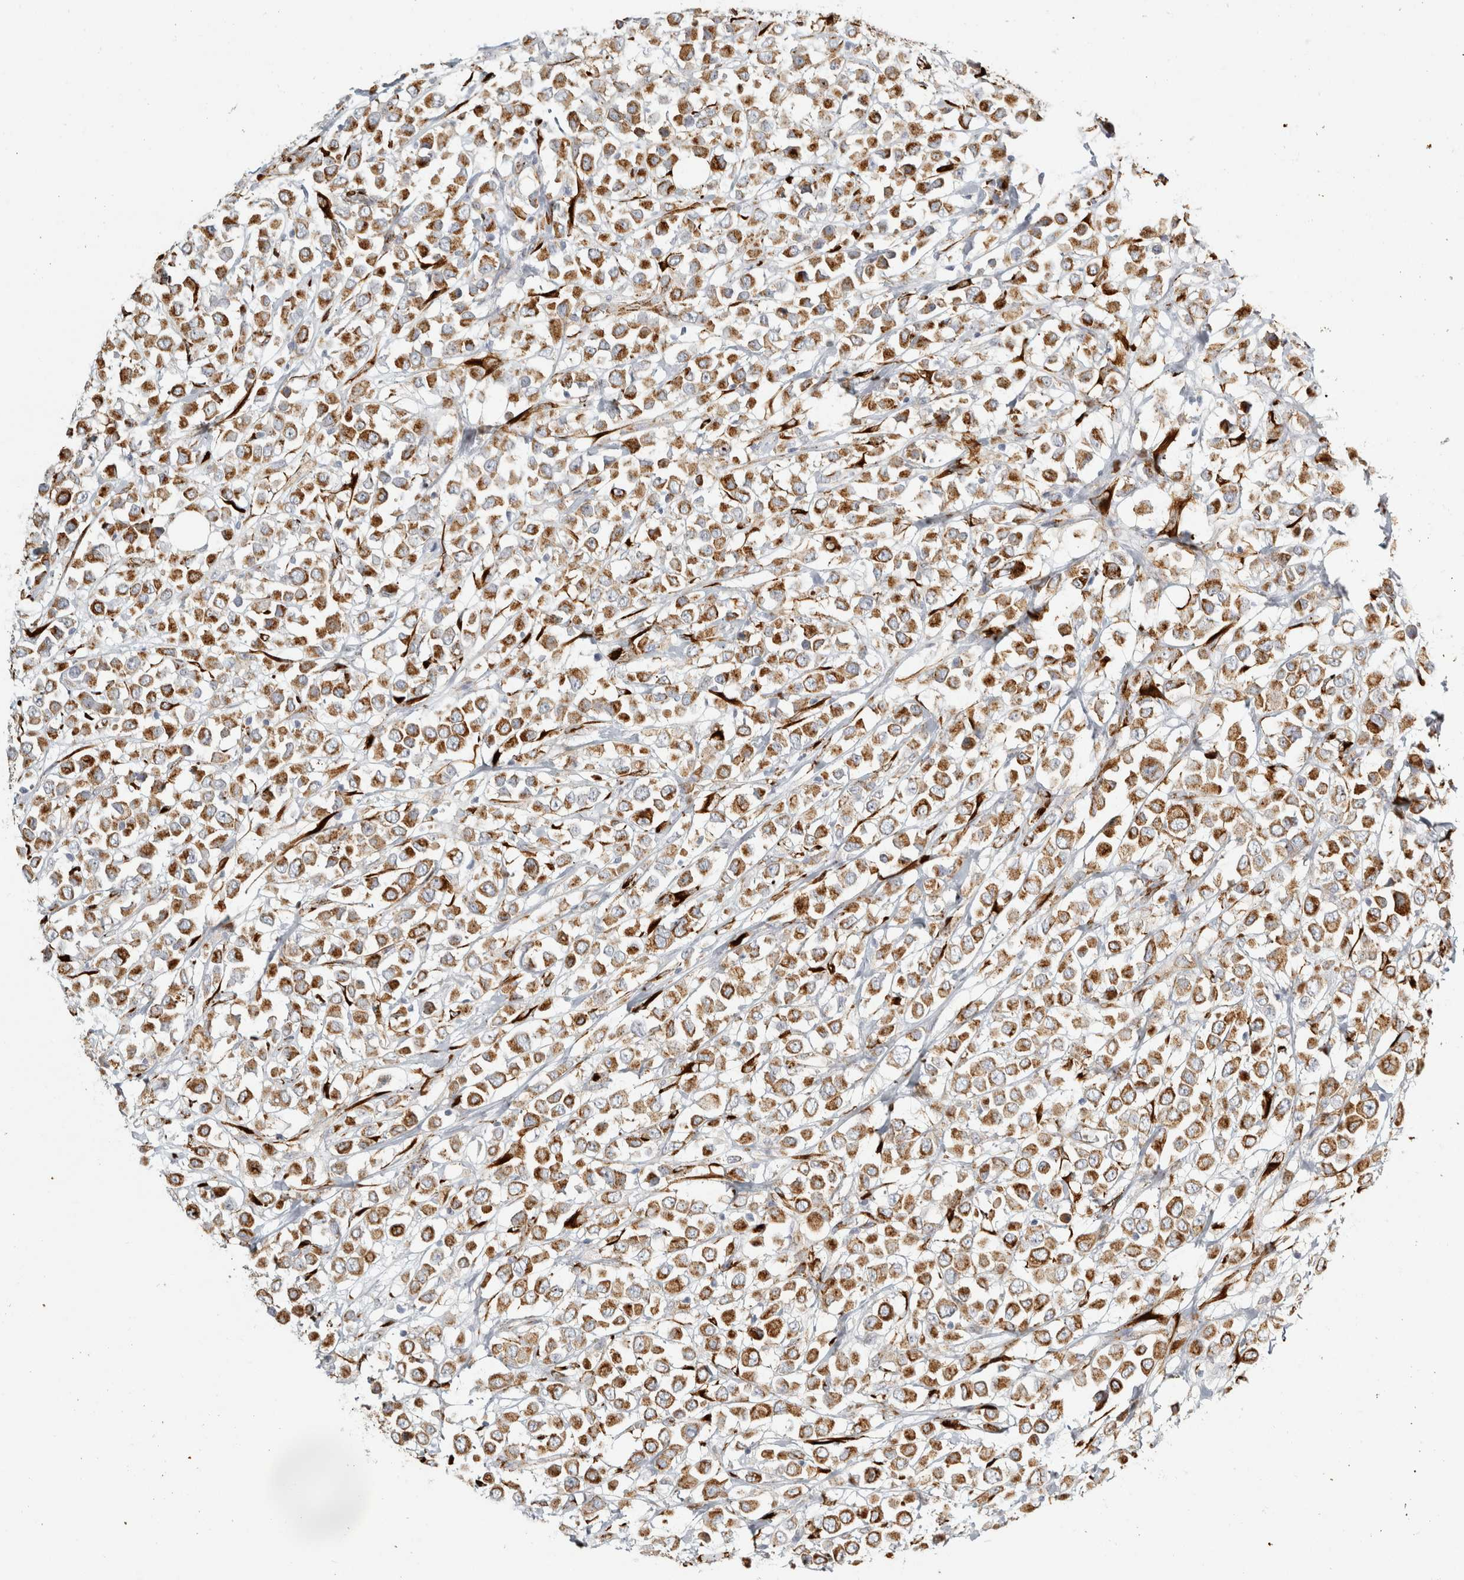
{"staining": {"intensity": "moderate", "quantity": ">75%", "location": "cytoplasmic/membranous"}, "tissue": "breast cancer", "cell_type": "Tumor cells", "image_type": "cancer", "snomed": [{"axis": "morphology", "description": "Duct carcinoma"}, {"axis": "topography", "description": "Breast"}], "caption": "Immunohistochemistry (IHC) image of neoplastic tissue: human breast cancer (invasive ductal carcinoma) stained using immunohistochemistry (IHC) shows medium levels of moderate protein expression localized specifically in the cytoplasmic/membranous of tumor cells, appearing as a cytoplasmic/membranous brown color.", "gene": "OSTN", "patient": {"sex": "female", "age": 61}}